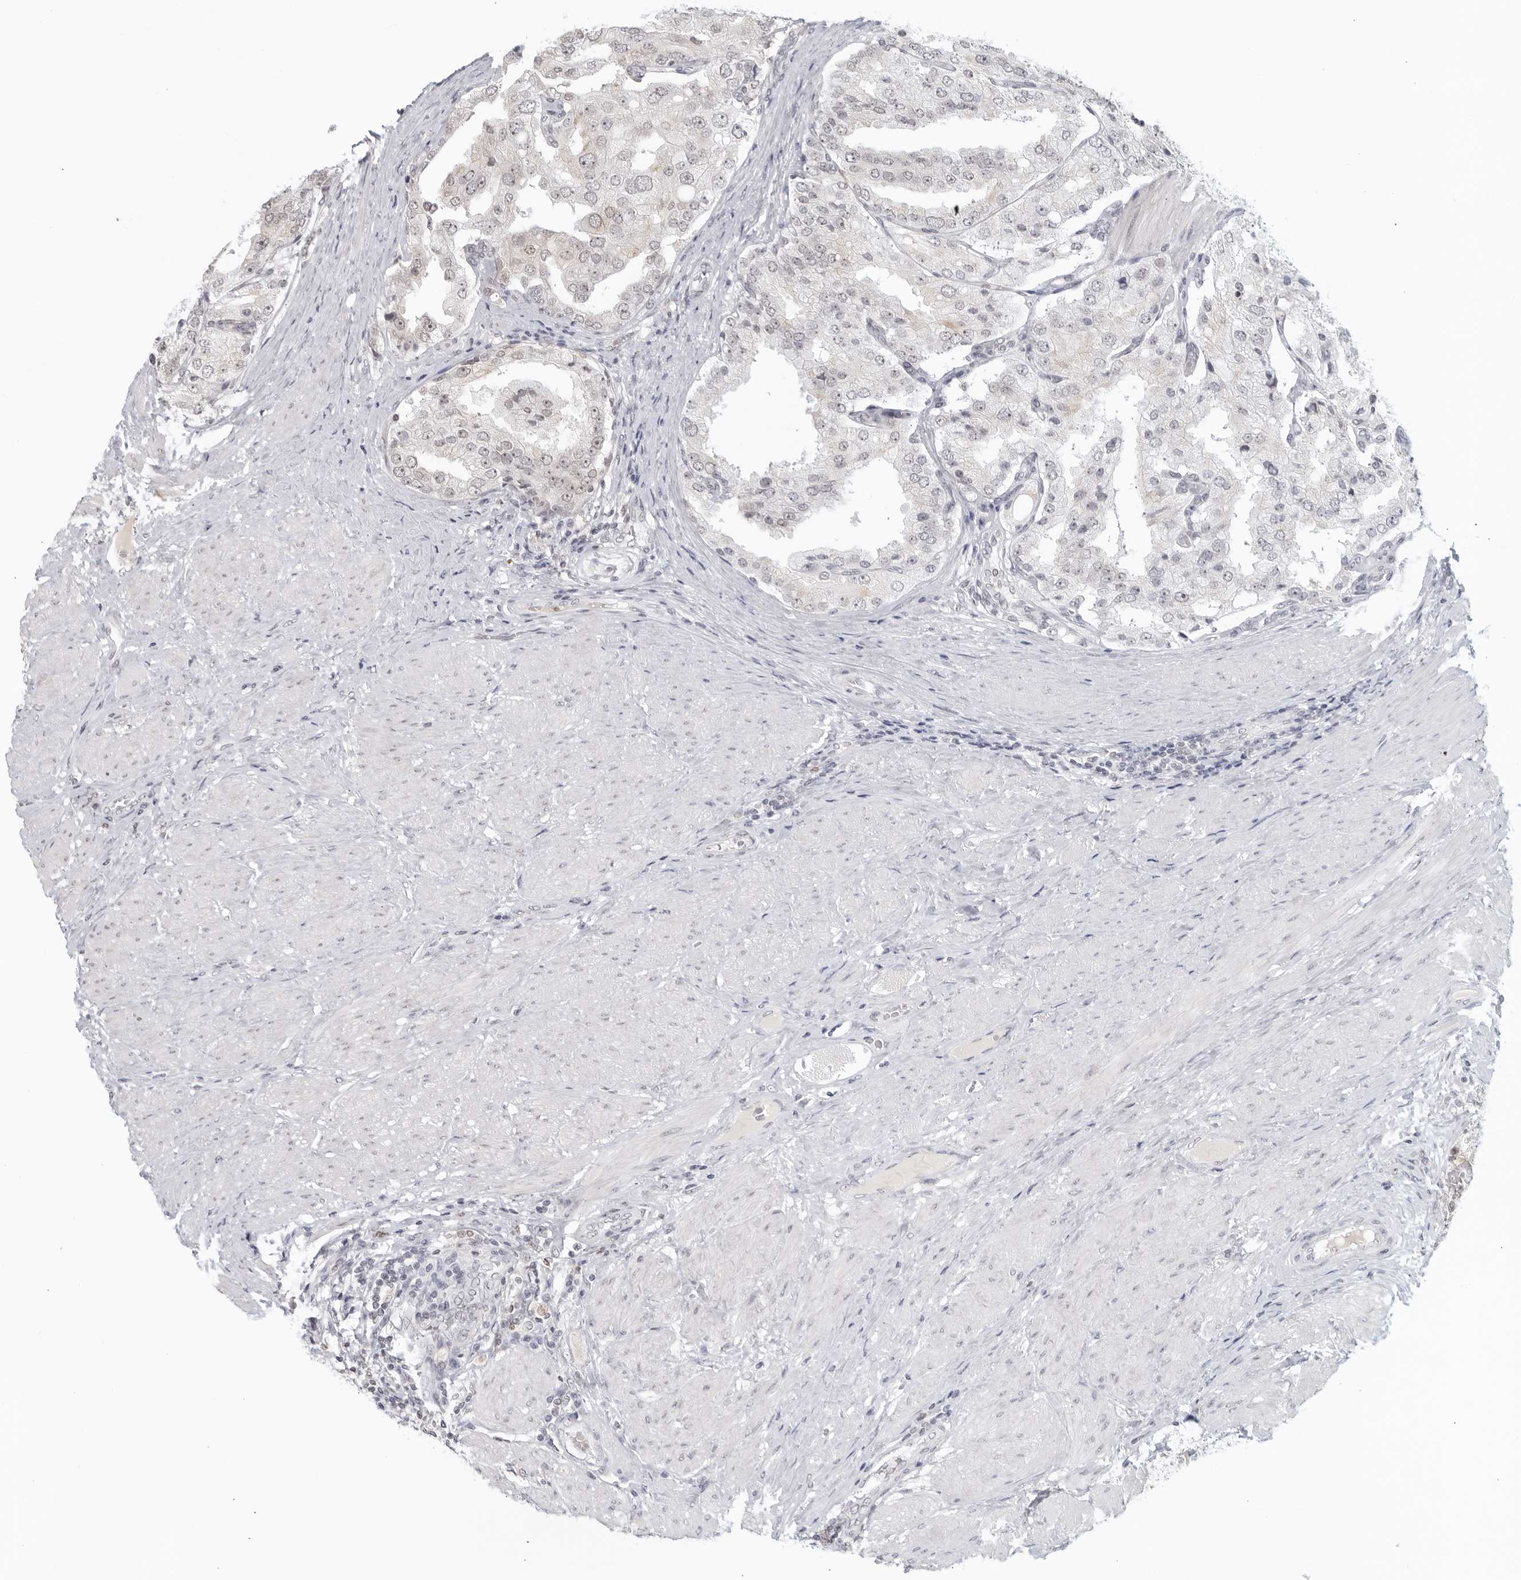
{"staining": {"intensity": "weak", "quantity": "<25%", "location": "nuclear"}, "tissue": "prostate cancer", "cell_type": "Tumor cells", "image_type": "cancer", "snomed": [{"axis": "morphology", "description": "Adenocarcinoma, High grade"}, {"axis": "topography", "description": "Prostate"}], "caption": "The immunohistochemistry (IHC) histopathology image has no significant expression in tumor cells of prostate cancer tissue. (DAB IHC with hematoxylin counter stain).", "gene": "RAB11FIP3", "patient": {"sex": "male", "age": 50}}